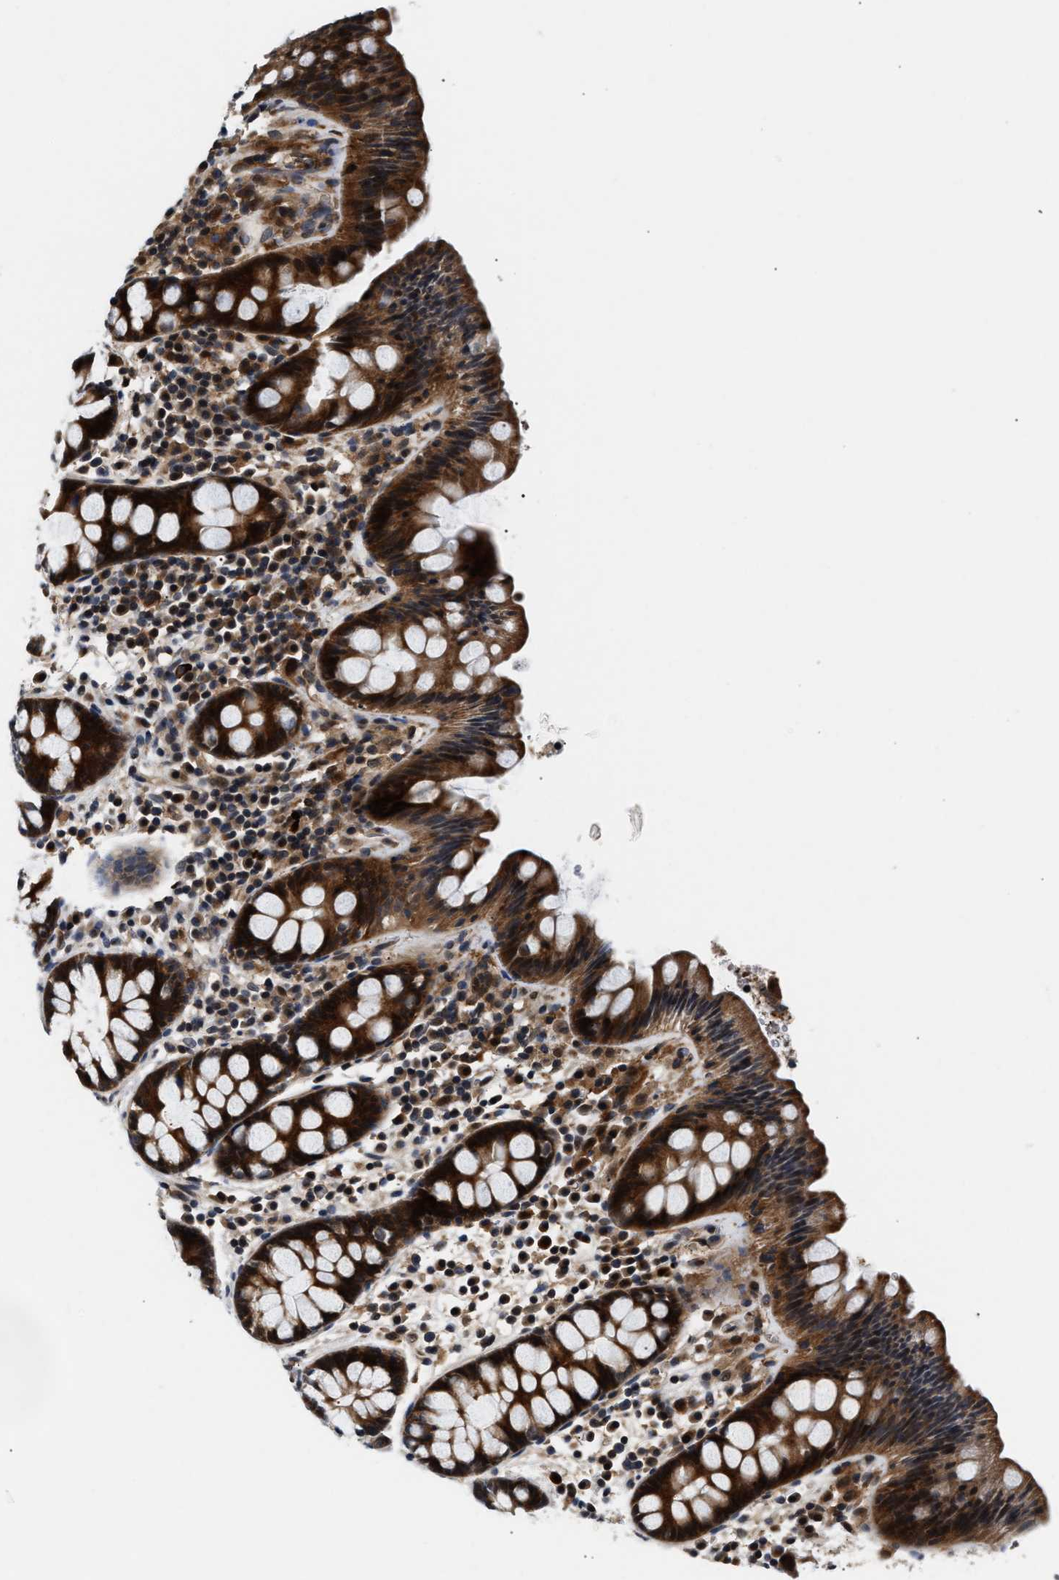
{"staining": {"intensity": "moderate", "quantity": ">75%", "location": "cytoplasmic/membranous"}, "tissue": "colon", "cell_type": "Endothelial cells", "image_type": "normal", "snomed": [{"axis": "morphology", "description": "Normal tissue, NOS"}, {"axis": "topography", "description": "Colon"}], "caption": "Endothelial cells exhibit medium levels of moderate cytoplasmic/membranous positivity in approximately >75% of cells in benign human colon.", "gene": "TUT7", "patient": {"sex": "female", "age": 80}}